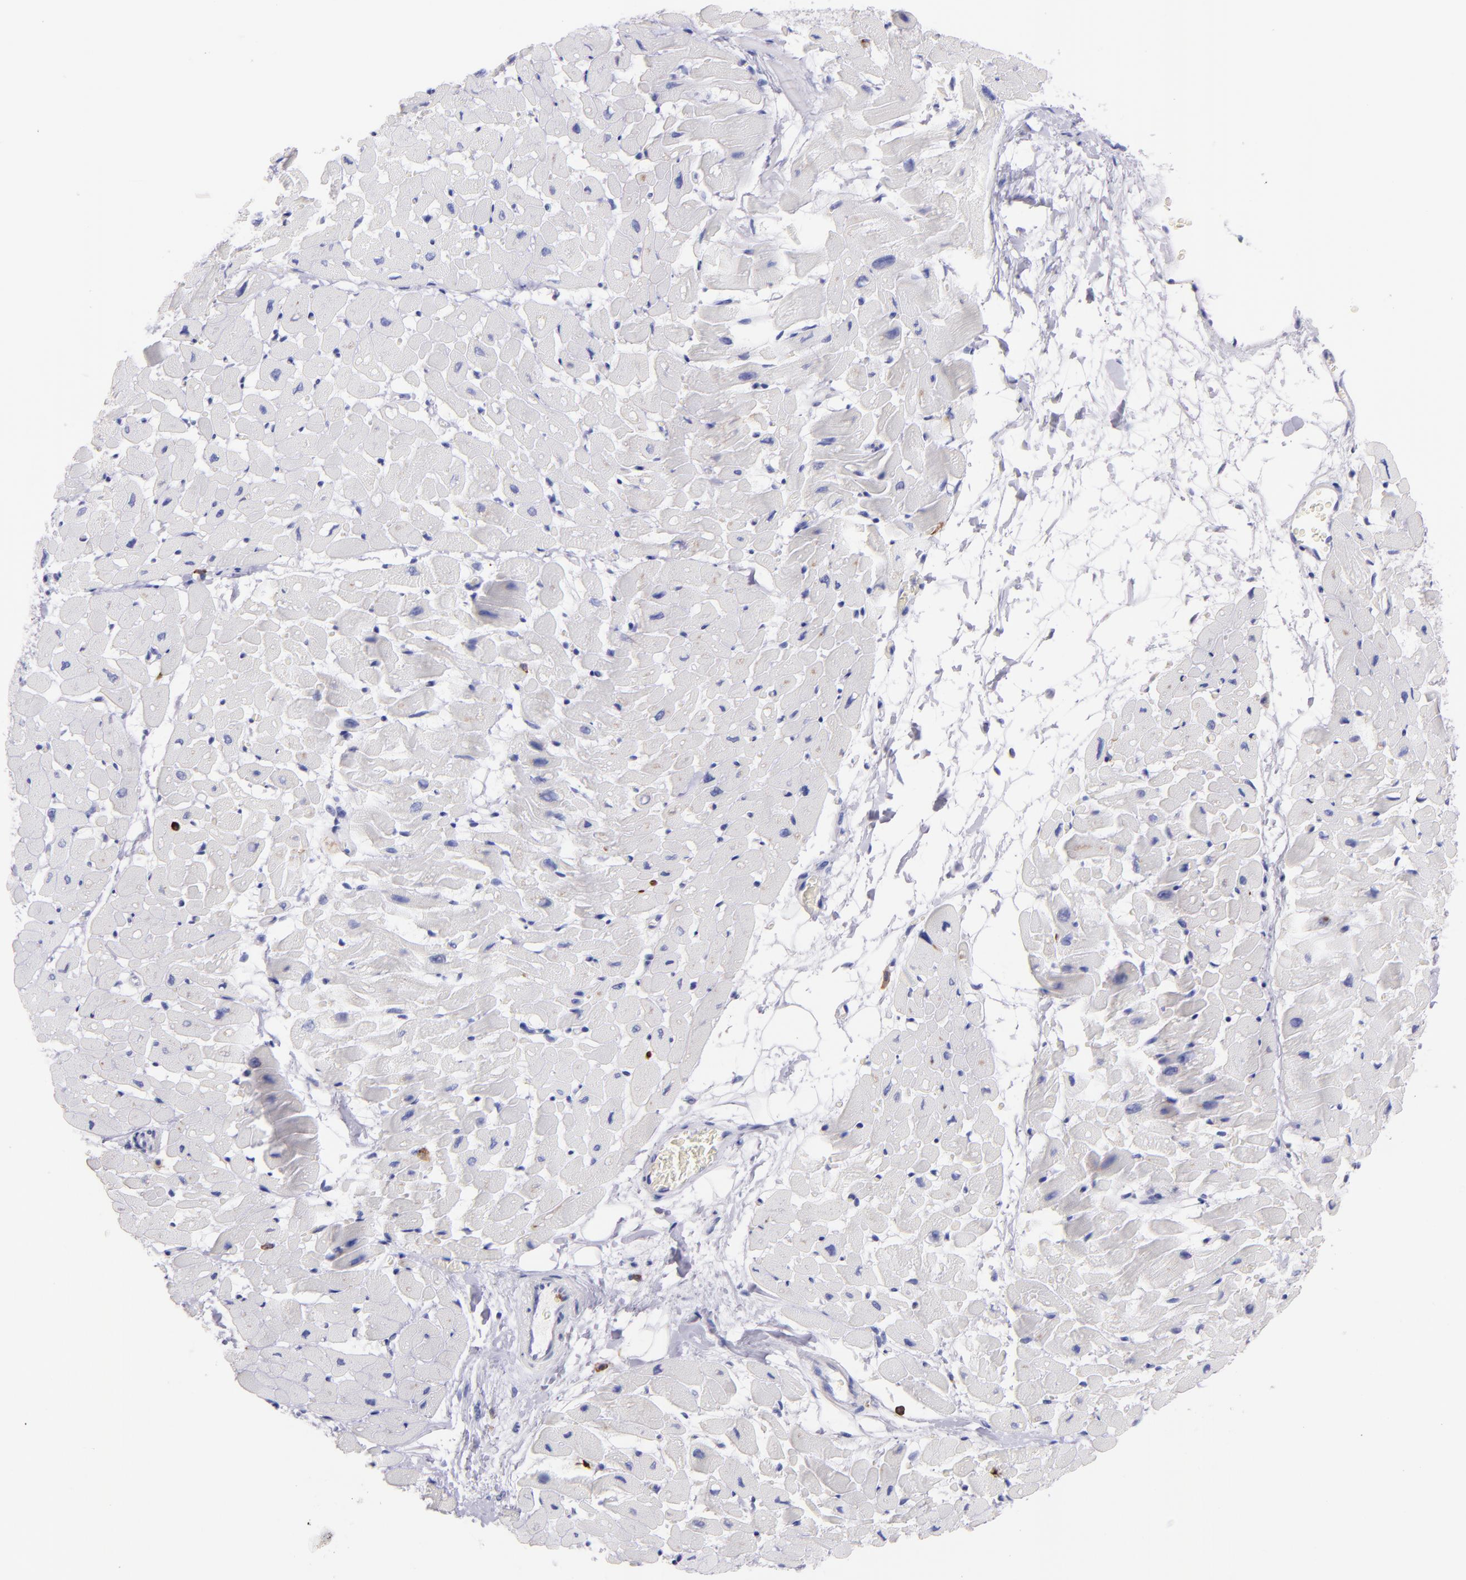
{"staining": {"intensity": "negative", "quantity": "none", "location": "none"}, "tissue": "heart muscle", "cell_type": "Cardiomyocytes", "image_type": "normal", "snomed": [{"axis": "morphology", "description": "Normal tissue, NOS"}, {"axis": "topography", "description": "Heart"}], "caption": "A histopathology image of human heart muscle is negative for staining in cardiomyocytes. (DAB (3,3'-diaminobenzidine) immunohistochemistry (IHC) visualized using brightfield microscopy, high magnification).", "gene": "SPN", "patient": {"sex": "male", "age": 45}}